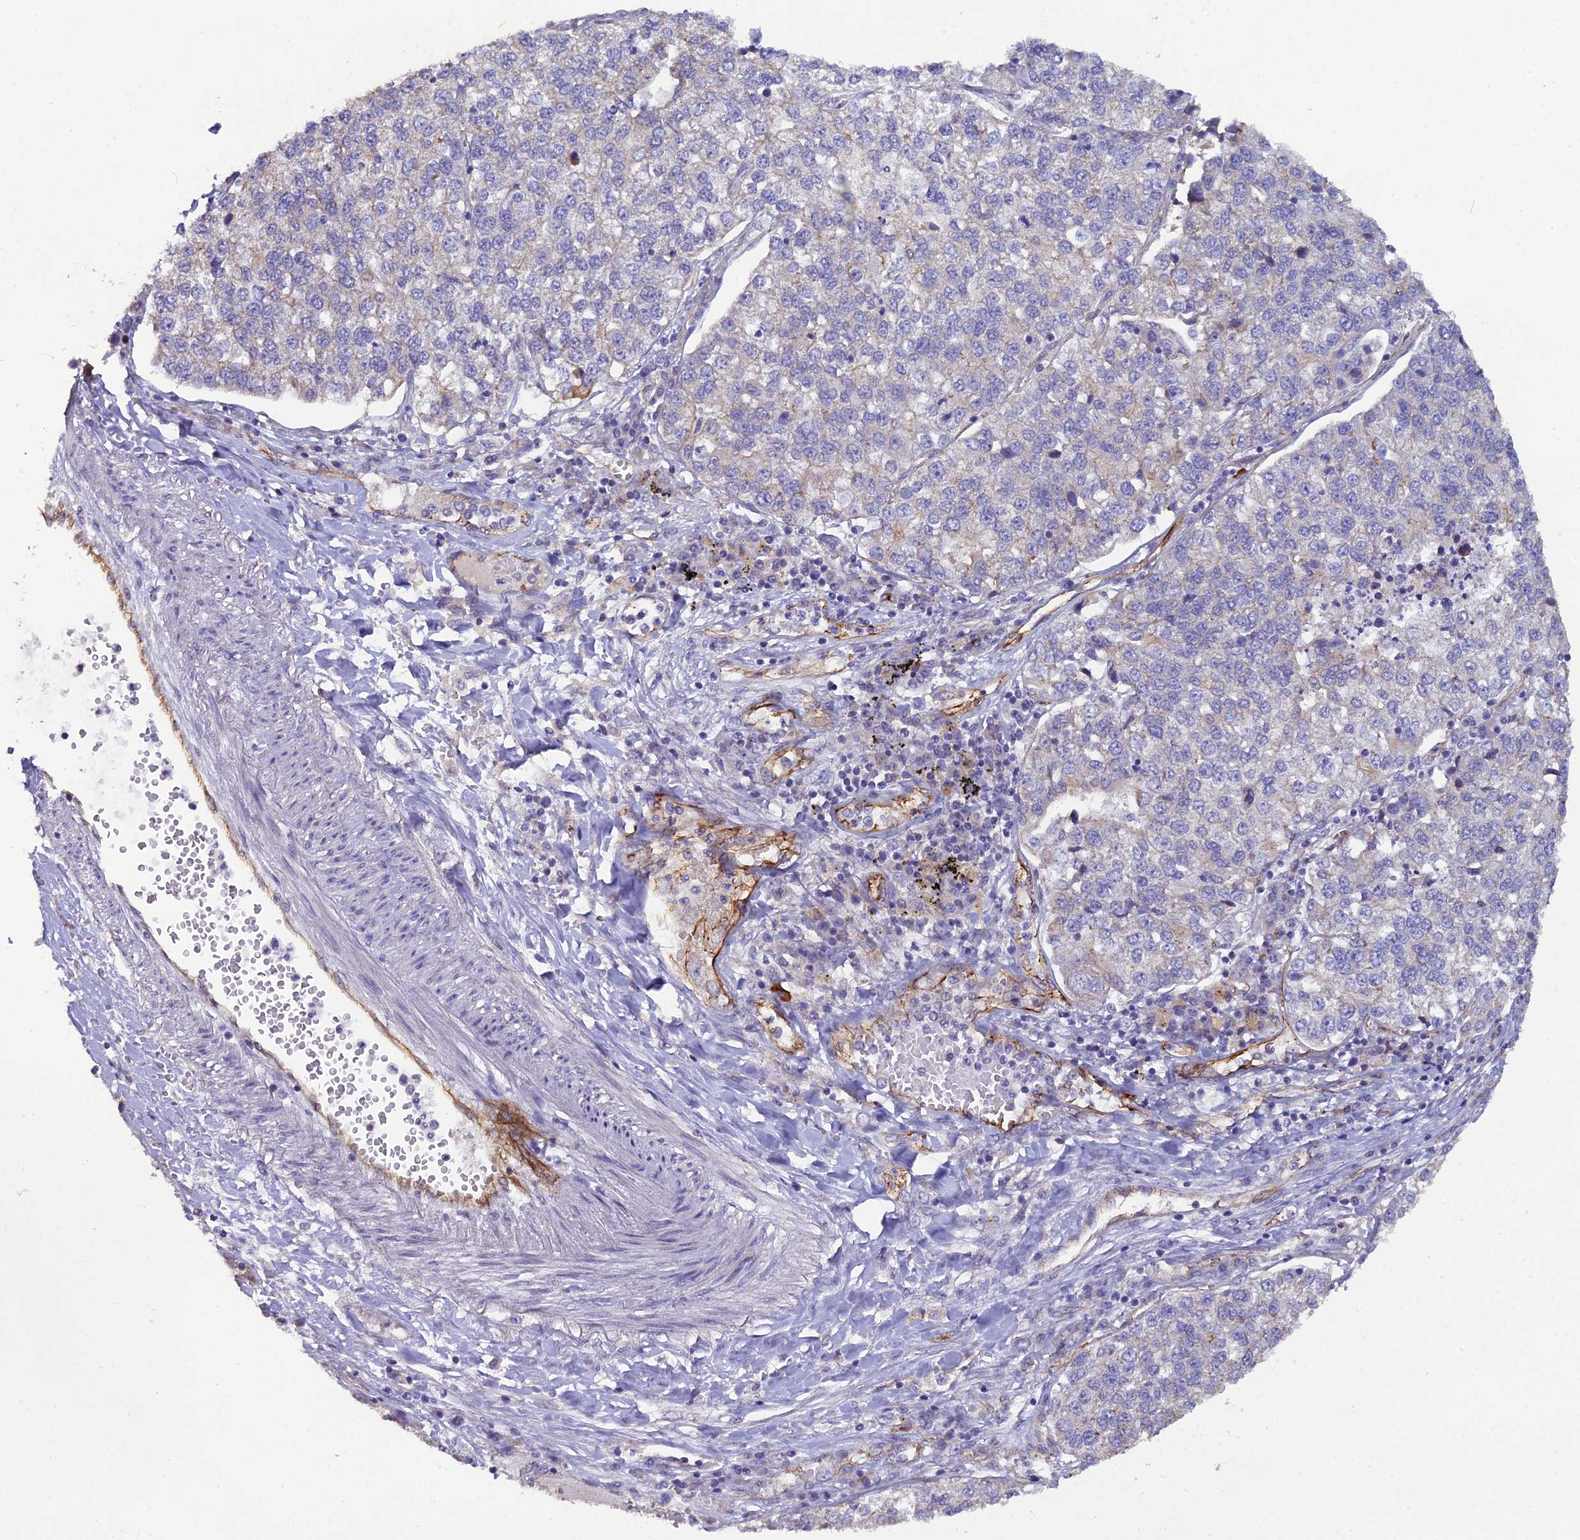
{"staining": {"intensity": "negative", "quantity": "none", "location": "none"}, "tissue": "lung cancer", "cell_type": "Tumor cells", "image_type": "cancer", "snomed": [{"axis": "morphology", "description": "Adenocarcinoma, NOS"}, {"axis": "topography", "description": "Lung"}], "caption": "Lung cancer (adenocarcinoma) was stained to show a protein in brown. There is no significant positivity in tumor cells.", "gene": "CFAP47", "patient": {"sex": "male", "age": 49}}